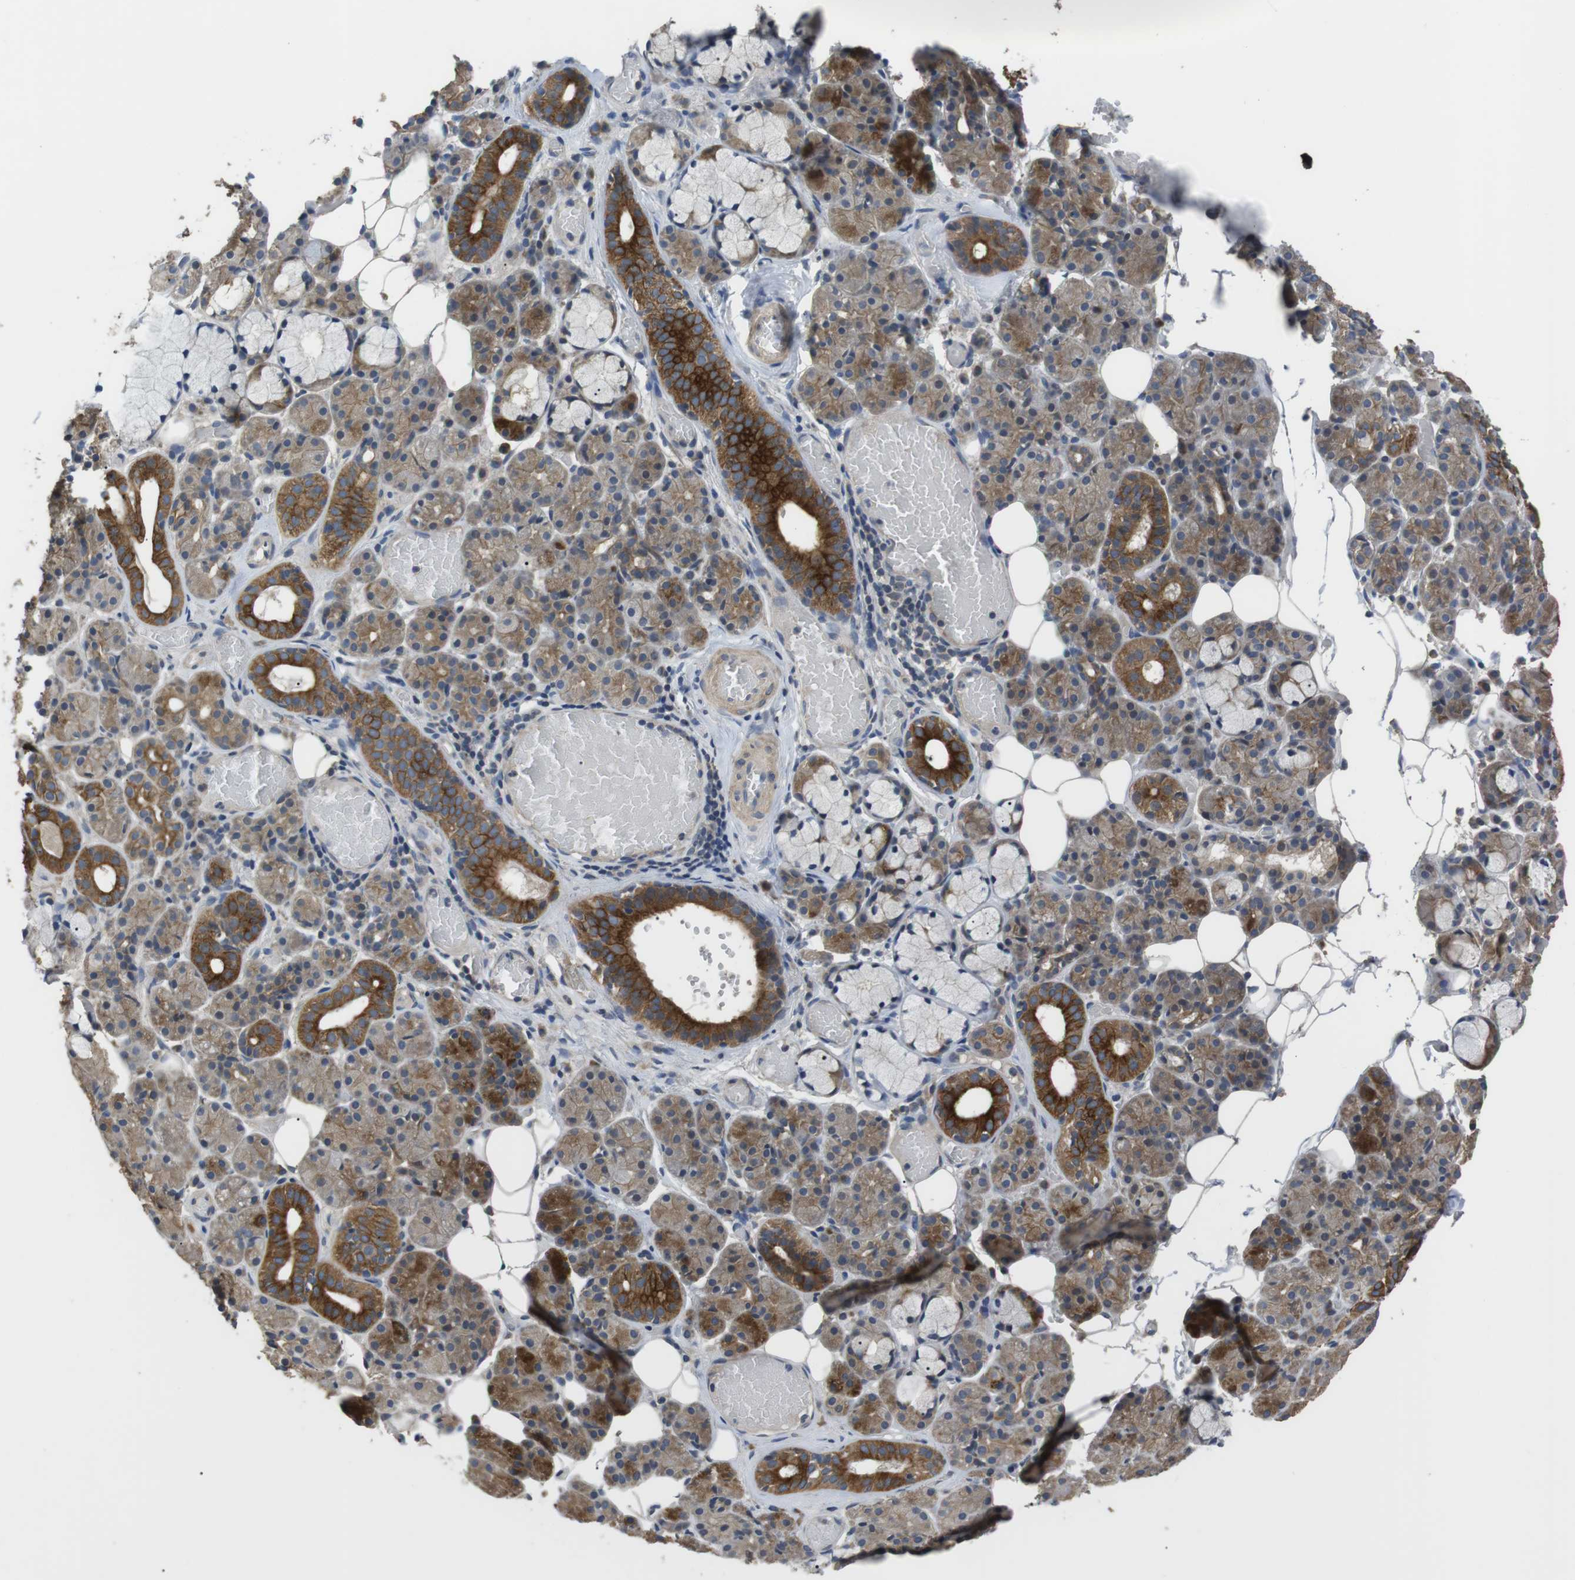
{"staining": {"intensity": "moderate", "quantity": "25%-75%", "location": "cytoplasmic/membranous"}, "tissue": "salivary gland", "cell_type": "Glandular cells", "image_type": "normal", "snomed": [{"axis": "morphology", "description": "Normal tissue, NOS"}, {"axis": "topography", "description": "Salivary gland"}], "caption": "DAB immunohistochemical staining of benign human salivary gland exhibits moderate cytoplasmic/membranous protein expression in approximately 25%-75% of glandular cells.", "gene": "ADGRL3", "patient": {"sex": "male", "age": 63}}